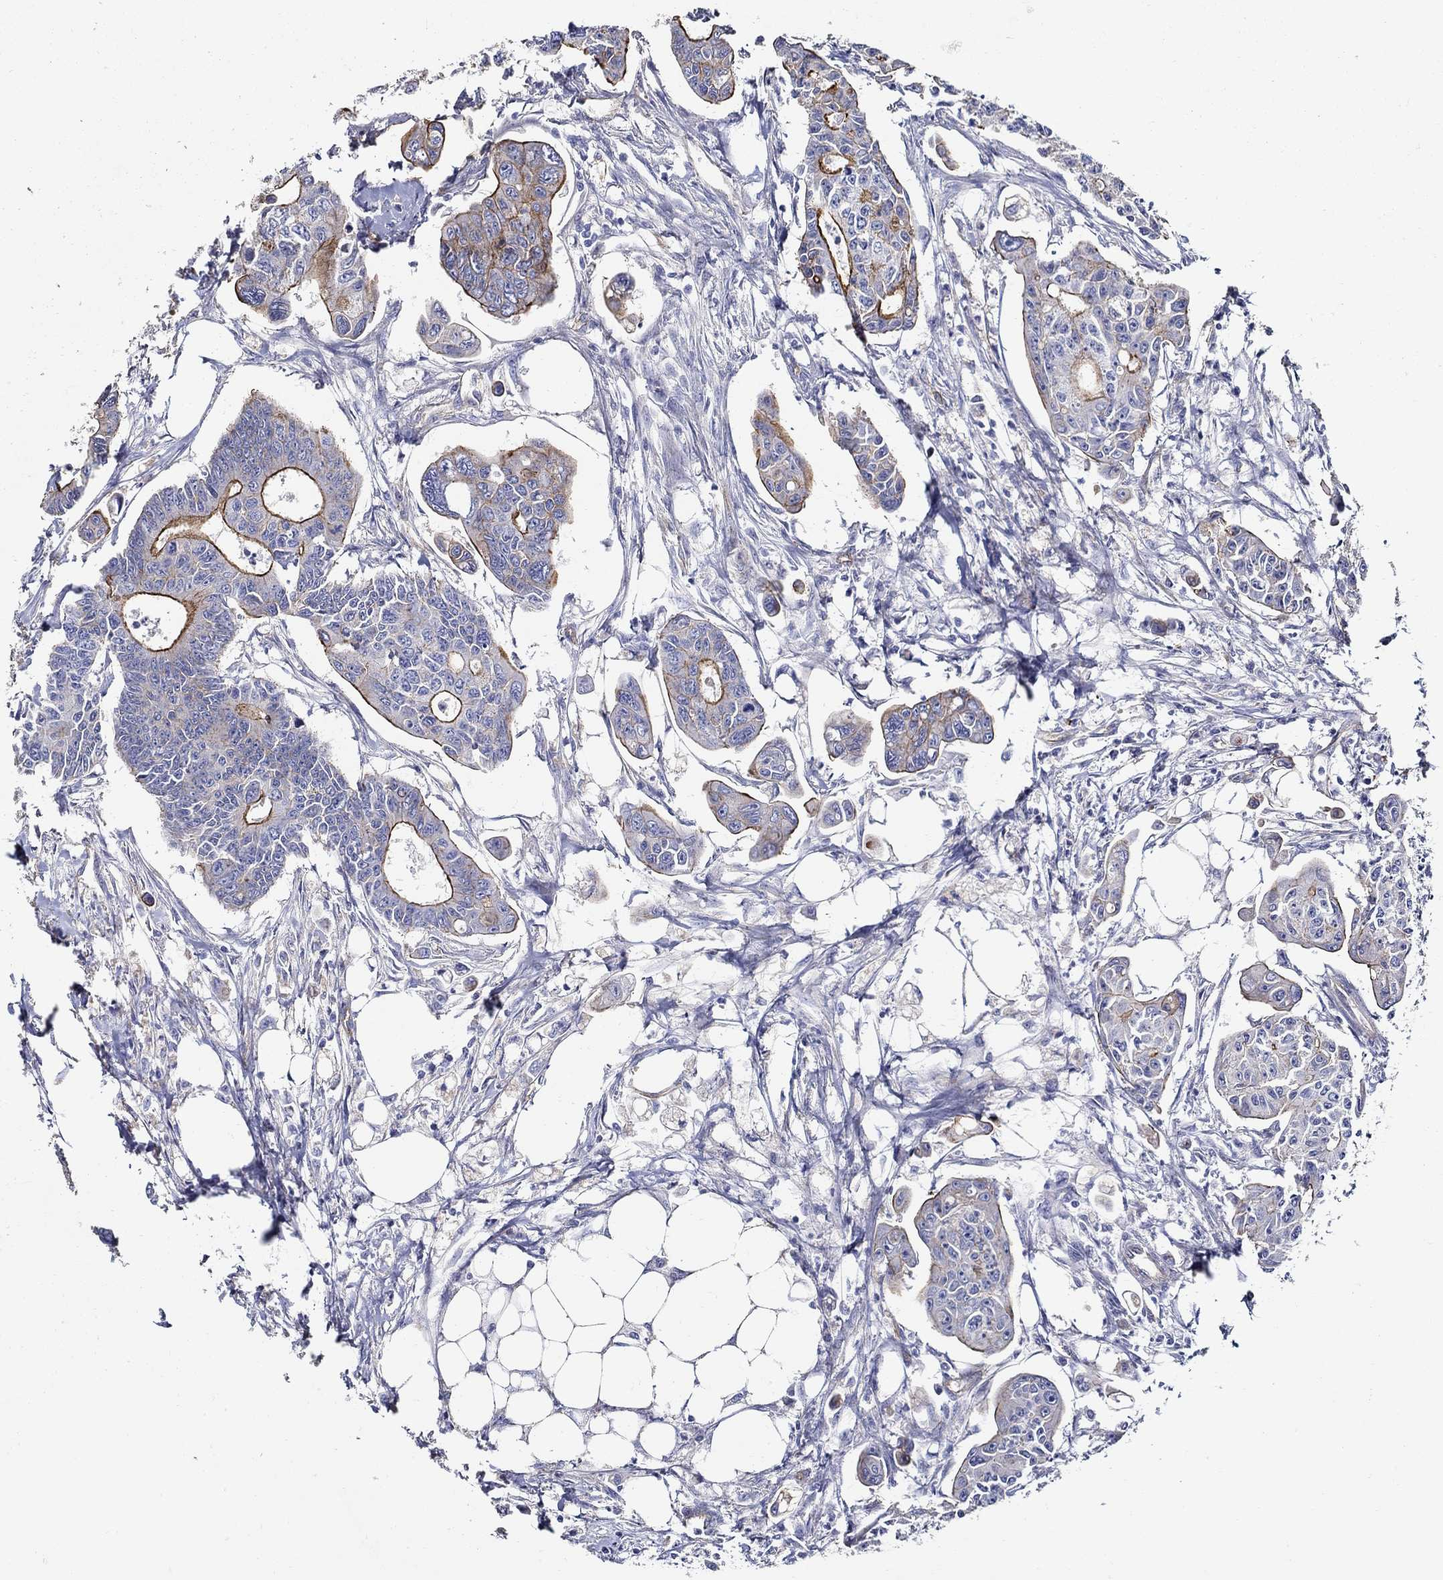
{"staining": {"intensity": "strong", "quantity": "<25%", "location": "cytoplasmic/membranous"}, "tissue": "colorectal cancer", "cell_type": "Tumor cells", "image_type": "cancer", "snomed": [{"axis": "morphology", "description": "Adenocarcinoma, NOS"}, {"axis": "topography", "description": "Colon"}], "caption": "Protein analysis of adenocarcinoma (colorectal) tissue displays strong cytoplasmic/membranous expression in about <25% of tumor cells. The staining was performed using DAB (3,3'-diaminobenzidine) to visualize the protein expression in brown, while the nuclei were stained in blue with hematoxylin (Magnification: 20x).", "gene": "APBB3", "patient": {"sex": "male", "age": 70}}